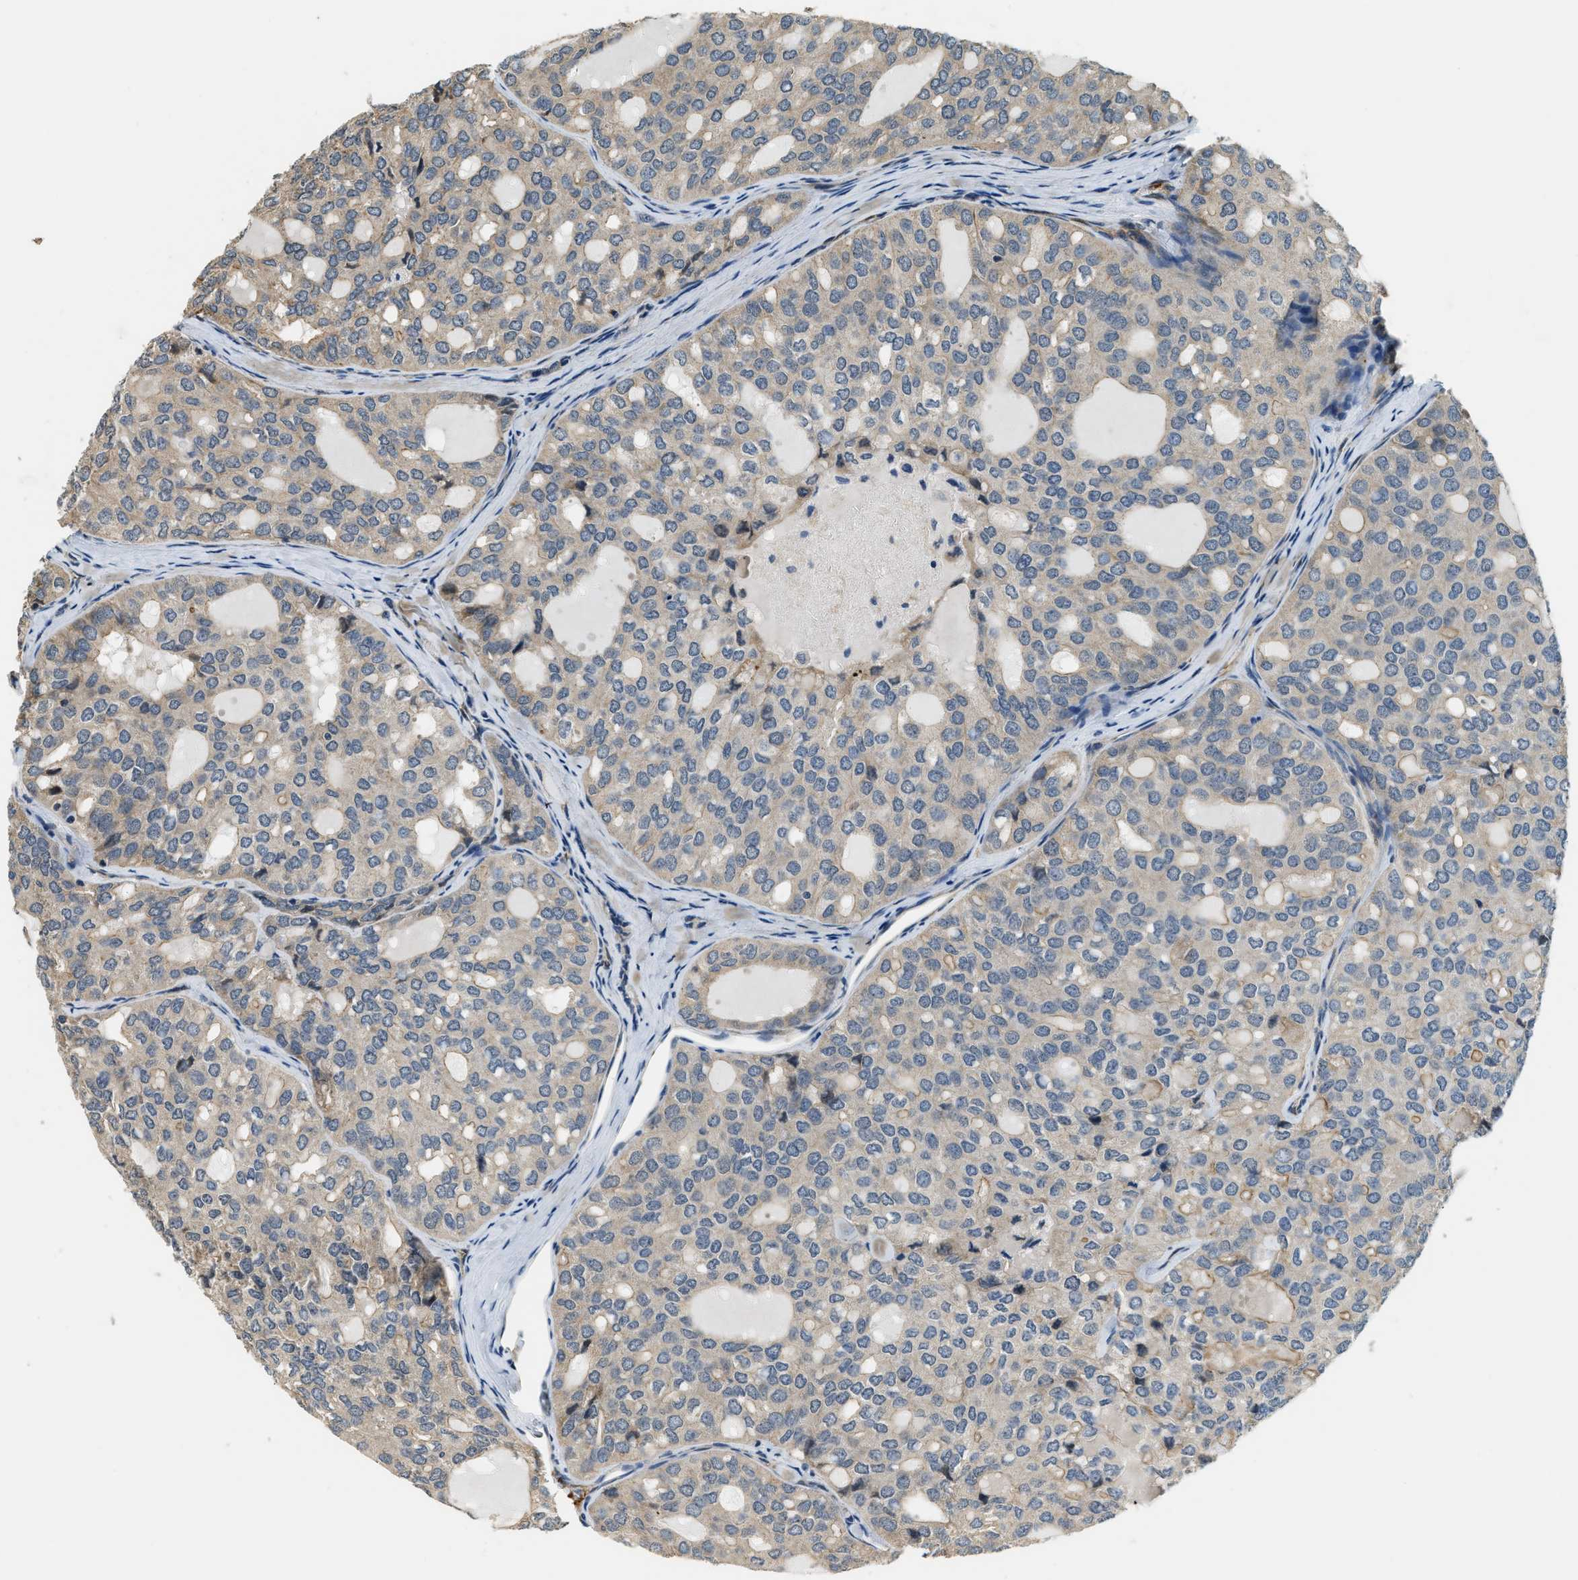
{"staining": {"intensity": "negative", "quantity": "none", "location": "none"}, "tissue": "thyroid cancer", "cell_type": "Tumor cells", "image_type": "cancer", "snomed": [{"axis": "morphology", "description": "Follicular adenoma carcinoma, NOS"}, {"axis": "topography", "description": "Thyroid gland"}], "caption": "The image displays no significant positivity in tumor cells of follicular adenoma carcinoma (thyroid).", "gene": "ALOX12", "patient": {"sex": "male", "age": 75}}